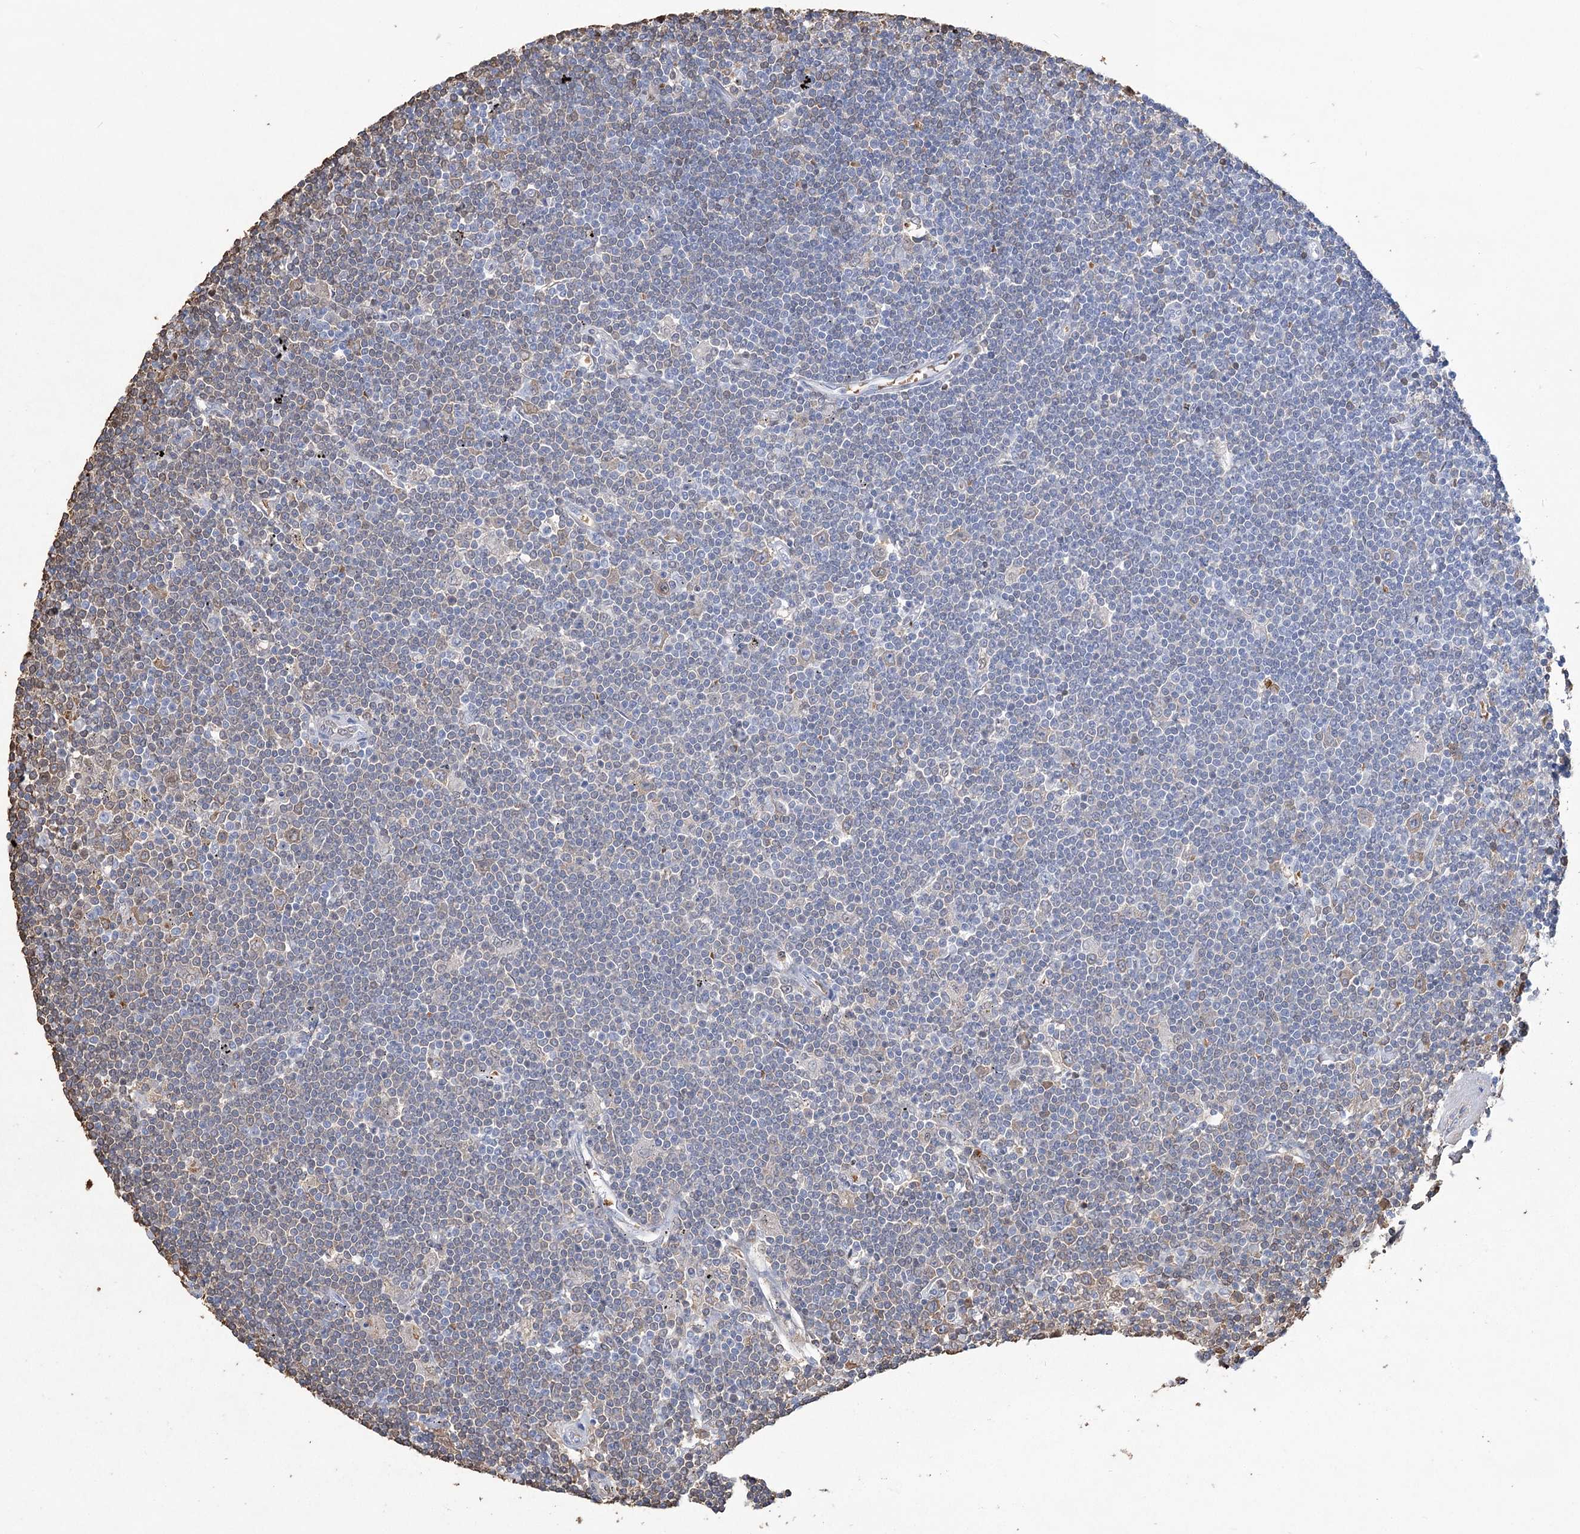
{"staining": {"intensity": "negative", "quantity": "none", "location": "none"}, "tissue": "lymphoma", "cell_type": "Tumor cells", "image_type": "cancer", "snomed": [{"axis": "morphology", "description": "Malignant lymphoma, non-Hodgkin's type, Low grade"}, {"axis": "topography", "description": "Spleen"}], "caption": "IHC image of human low-grade malignant lymphoma, non-Hodgkin's type stained for a protein (brown), which shows no expression in tumor cells. (Stains: DAB immunohistochemistry with hematoxylin counter stain, Microscopy: brightfield microscopy at high magnification).", "gene": "HBA1", "patient": {"sex": "male", "age": 76}}